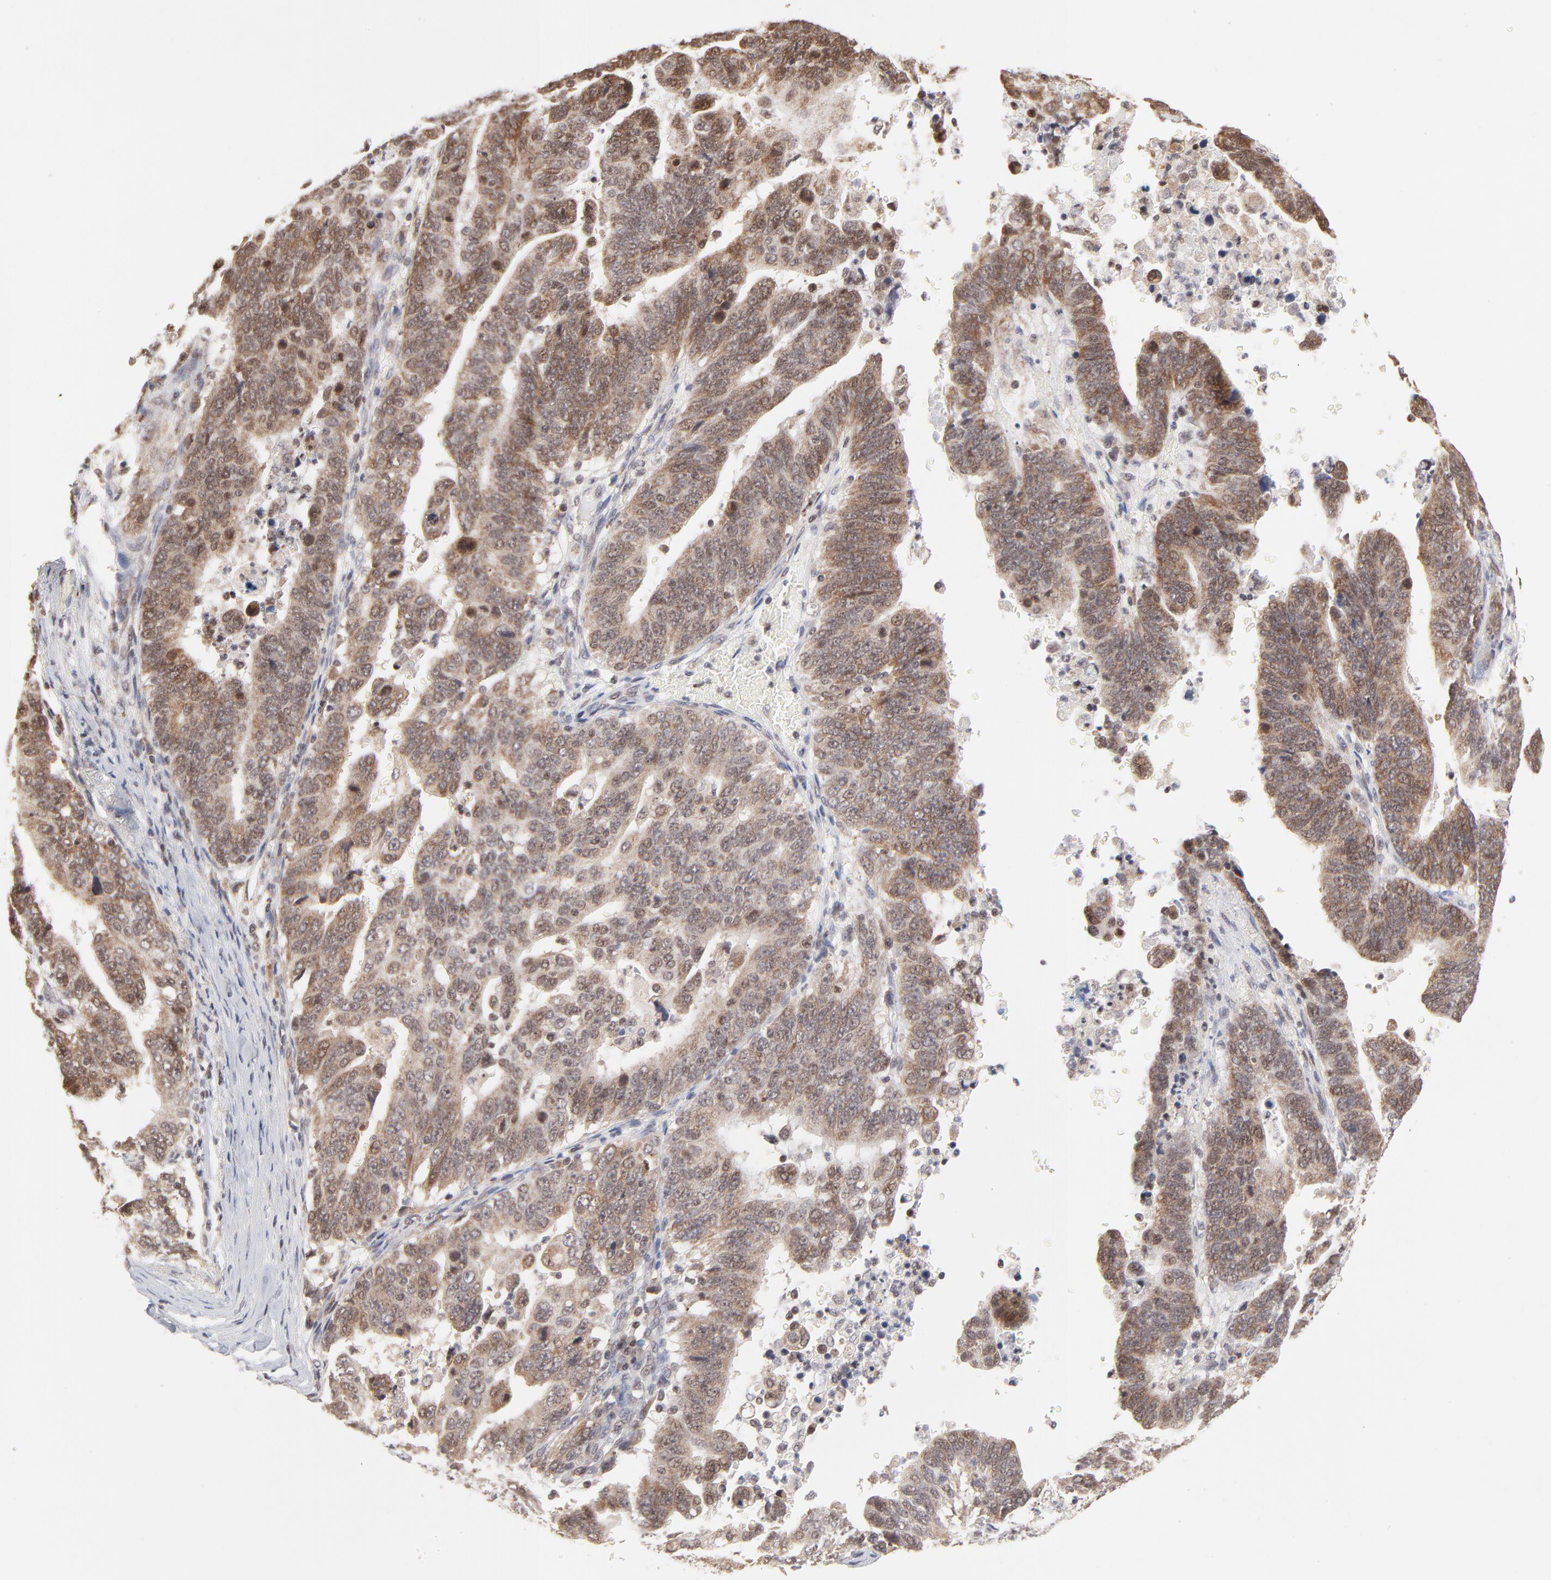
{"staining": {"intensity": "weak", "quantity": ">75%", "location": "cytoplasmic/membranous,nuclear"}, "tissue": "stomach cancer", "cell_type": "Tumor cells", "image_type": "cancer", "snomed": [{"axis": "morphology", "description": "Adenocarcinoma, NOS"}, {"axis": "topography", "description": "Stomach, upper"}], "caption": "IHC histopathology image of stomach adenocarcinoma stained for a protein (brown), which displays low levels of weak cytoplasmic/membranous and nuclear staining in about >75% of tumor cells.", "gene": "ARIH1", "patient": {"sex": "female", "age": 50}}